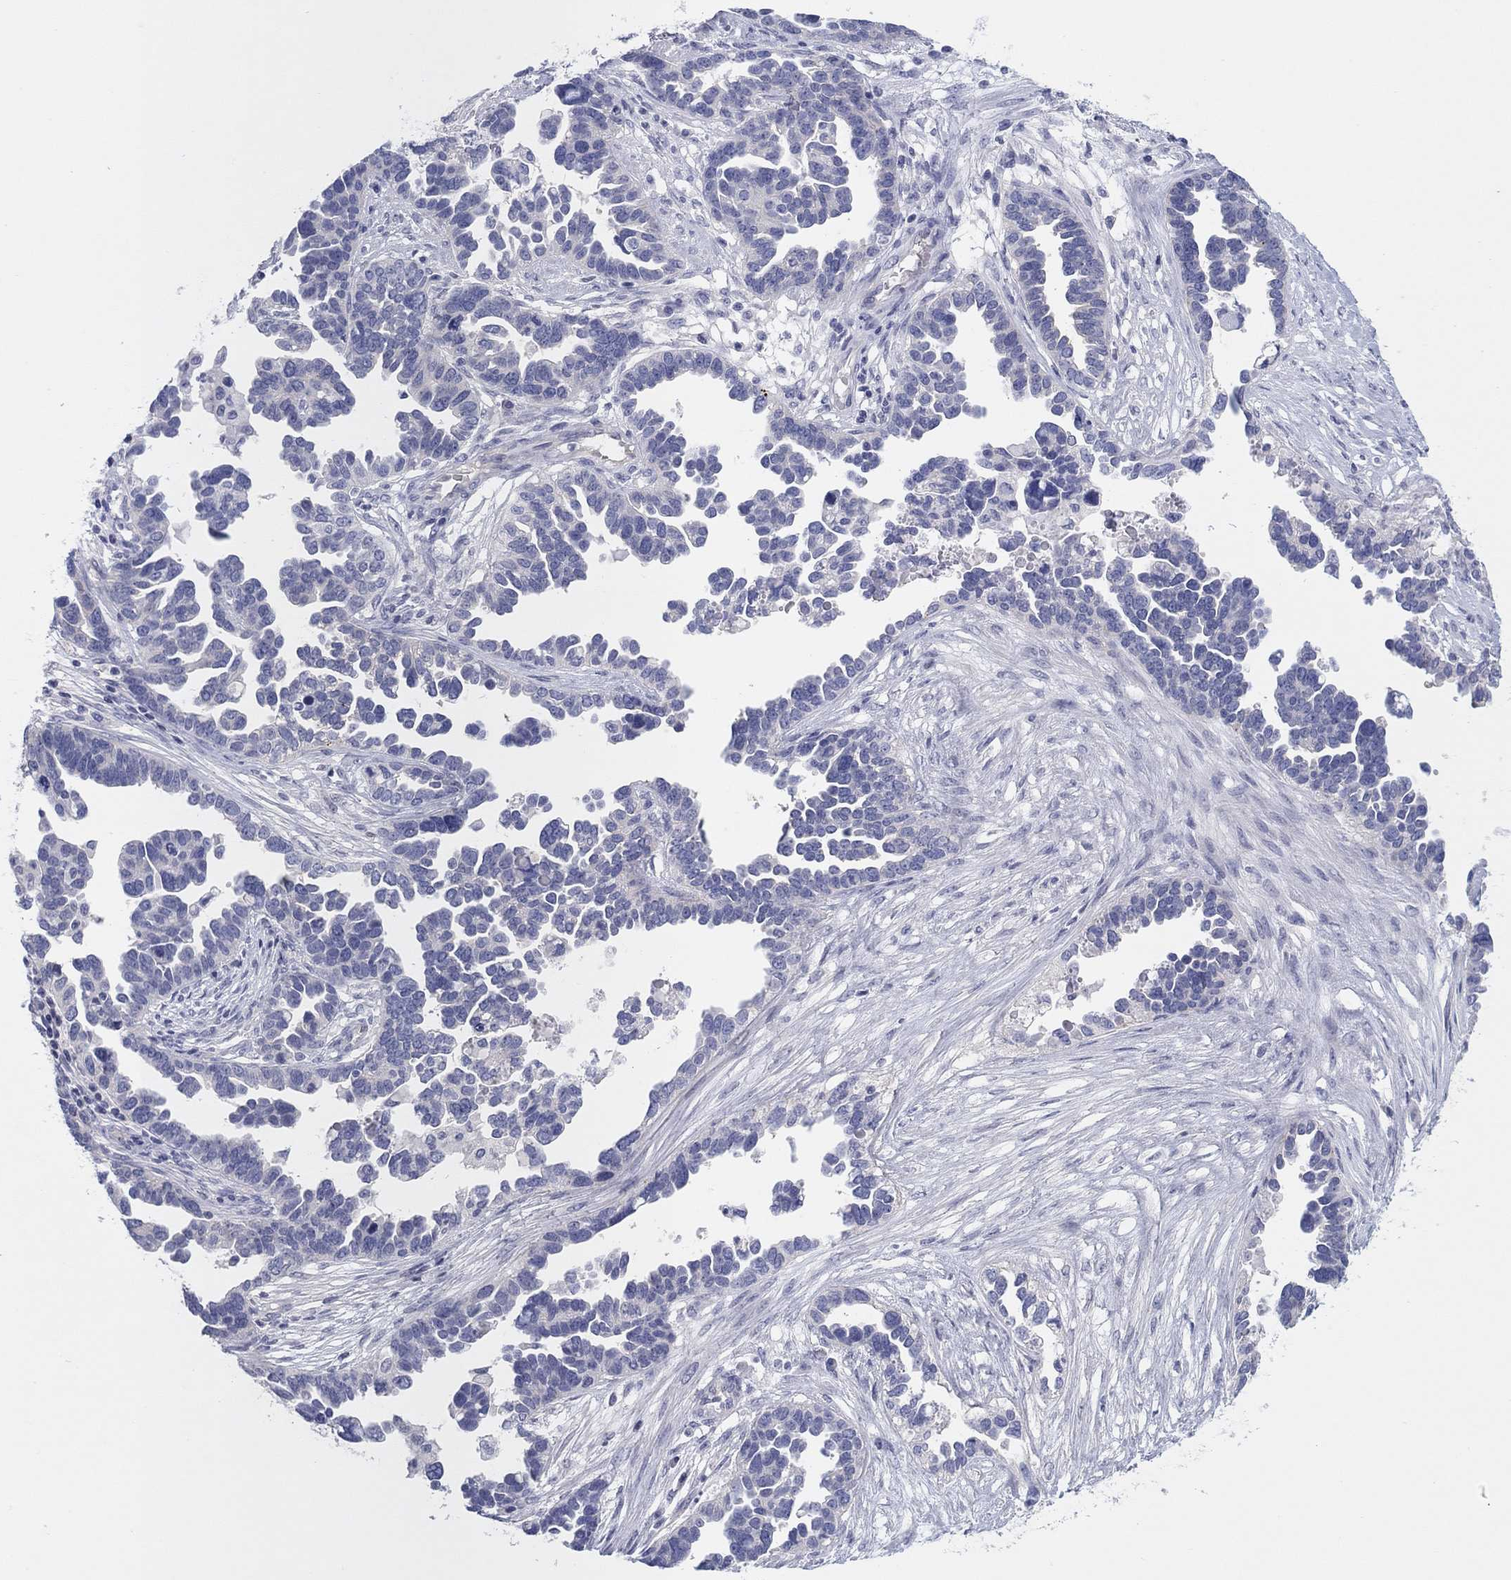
{"staining": {"intensity": "negative", "quantity": "none", "location": "none"}, "tissue": "ovarian cancer", "cell_type": "Tumor cells", "image_type": "cancer", "snomed": [{"axis": "morphology", "description": "Cystadenocarcinoma, serous, NOS"}, {"axis": "topography", "description": "Ovary"}], "caption": "Immunohistochemistry (IHC) of serous cystadenocarcinoma (ovarian) displays no expression in tumor cells.", "gene": "CPNE6", "patient": {"sex": "female", "age": 54}}